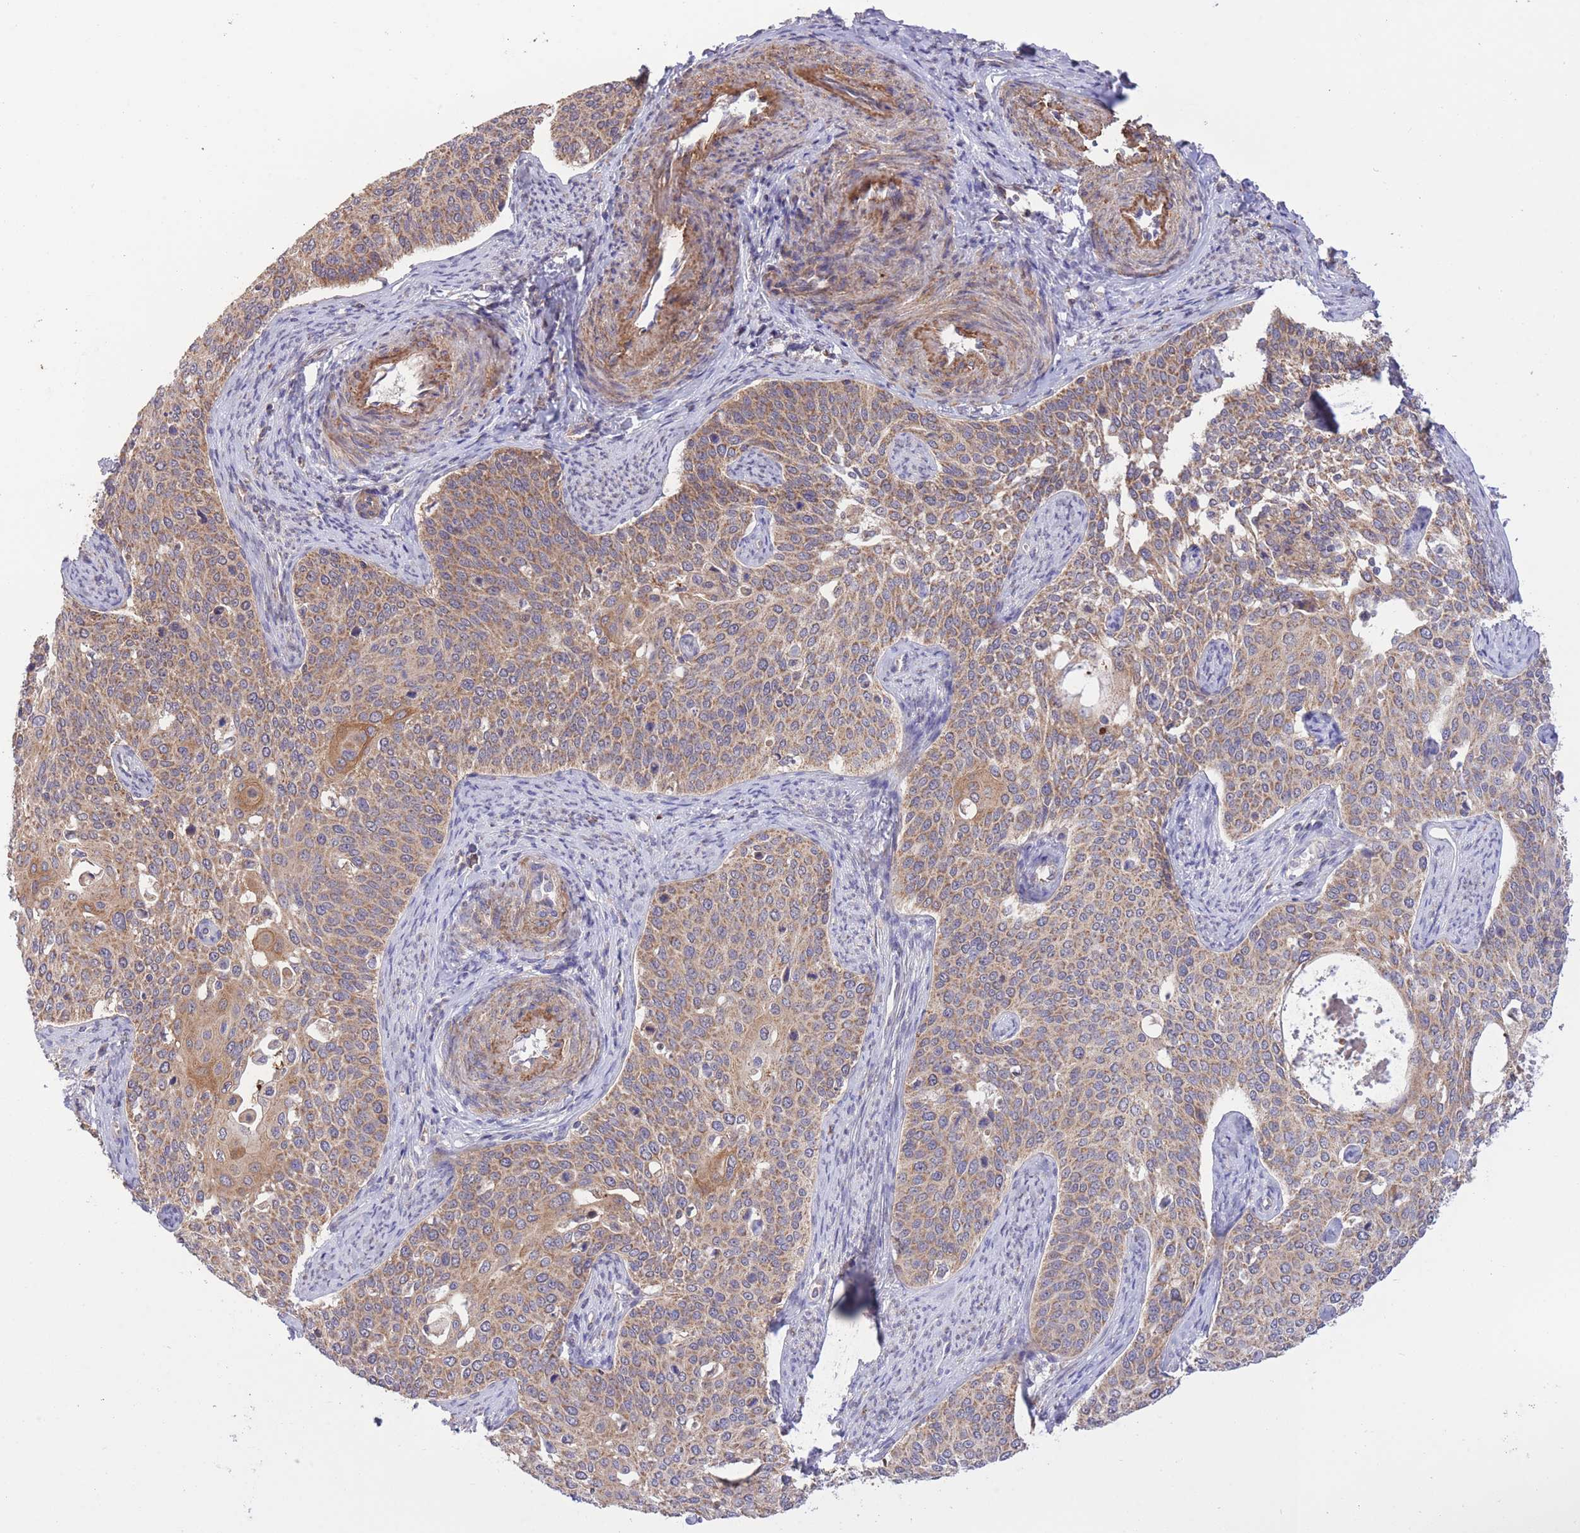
{"staining": {"intensity": "moderate", "quantity": ">75%", "location": "cytoplasmic/membranous"}, "tissue": "cervical cancer", "cell_type": "Tumor cells", "image_type": "cancer", "snomed": [{"axis": "morphology", "description": "Squamous cell carcinoma, NOS"}, {"axis": "topography", "description": "Cervix"}], "caption": "Moderate cytoplasmic/membranous protein positivity is identified in about >75% of tumor cells in cervical cancer. (brown staining indicates protein expression, while blue staining denotes nuclei).", "gene": "ATP13A2", "patient": {"sex": "female", "age": 44}}